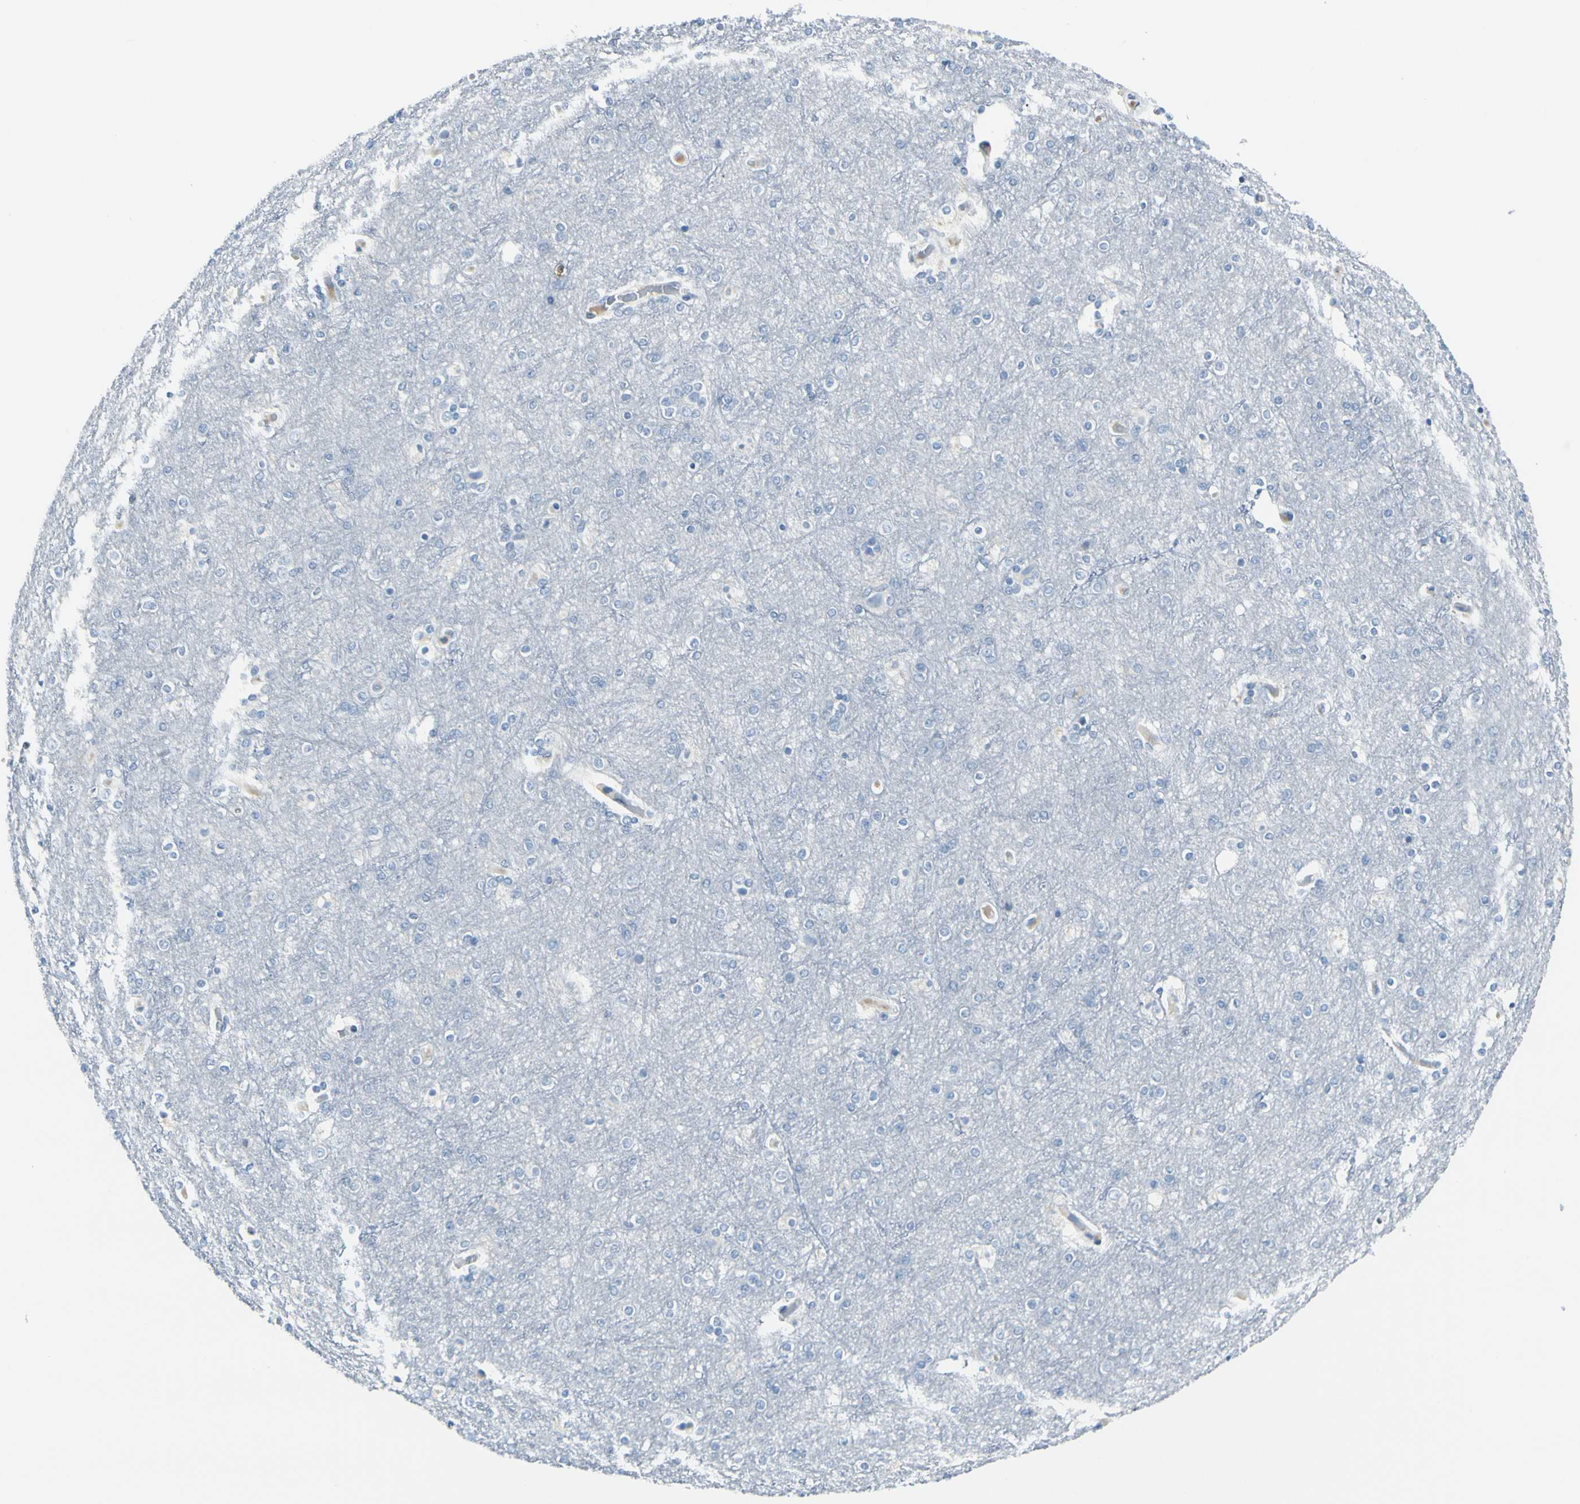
{"staining": {"intensity": "weak", "quantity": "25%-75%", "location": "cytoplasmic/membranous"}, "tissue": "cerebral cortex", "cell_type": "Endothelial cells", "image_type": "normal", "snomed": [{"axis": "morphology", "description": "Normal tissue, NOS"}, {"axis": "topography", "description": "Cerebral cortex"}], "caption": "Protein expression analysis of benign human cerebral cortex reveals weak cytoplasmic/membranous staining in approximately 25%-75% of endothelial cells.", "gene": "TRAF1", "patient": {"sex": "female", "age": 54}}